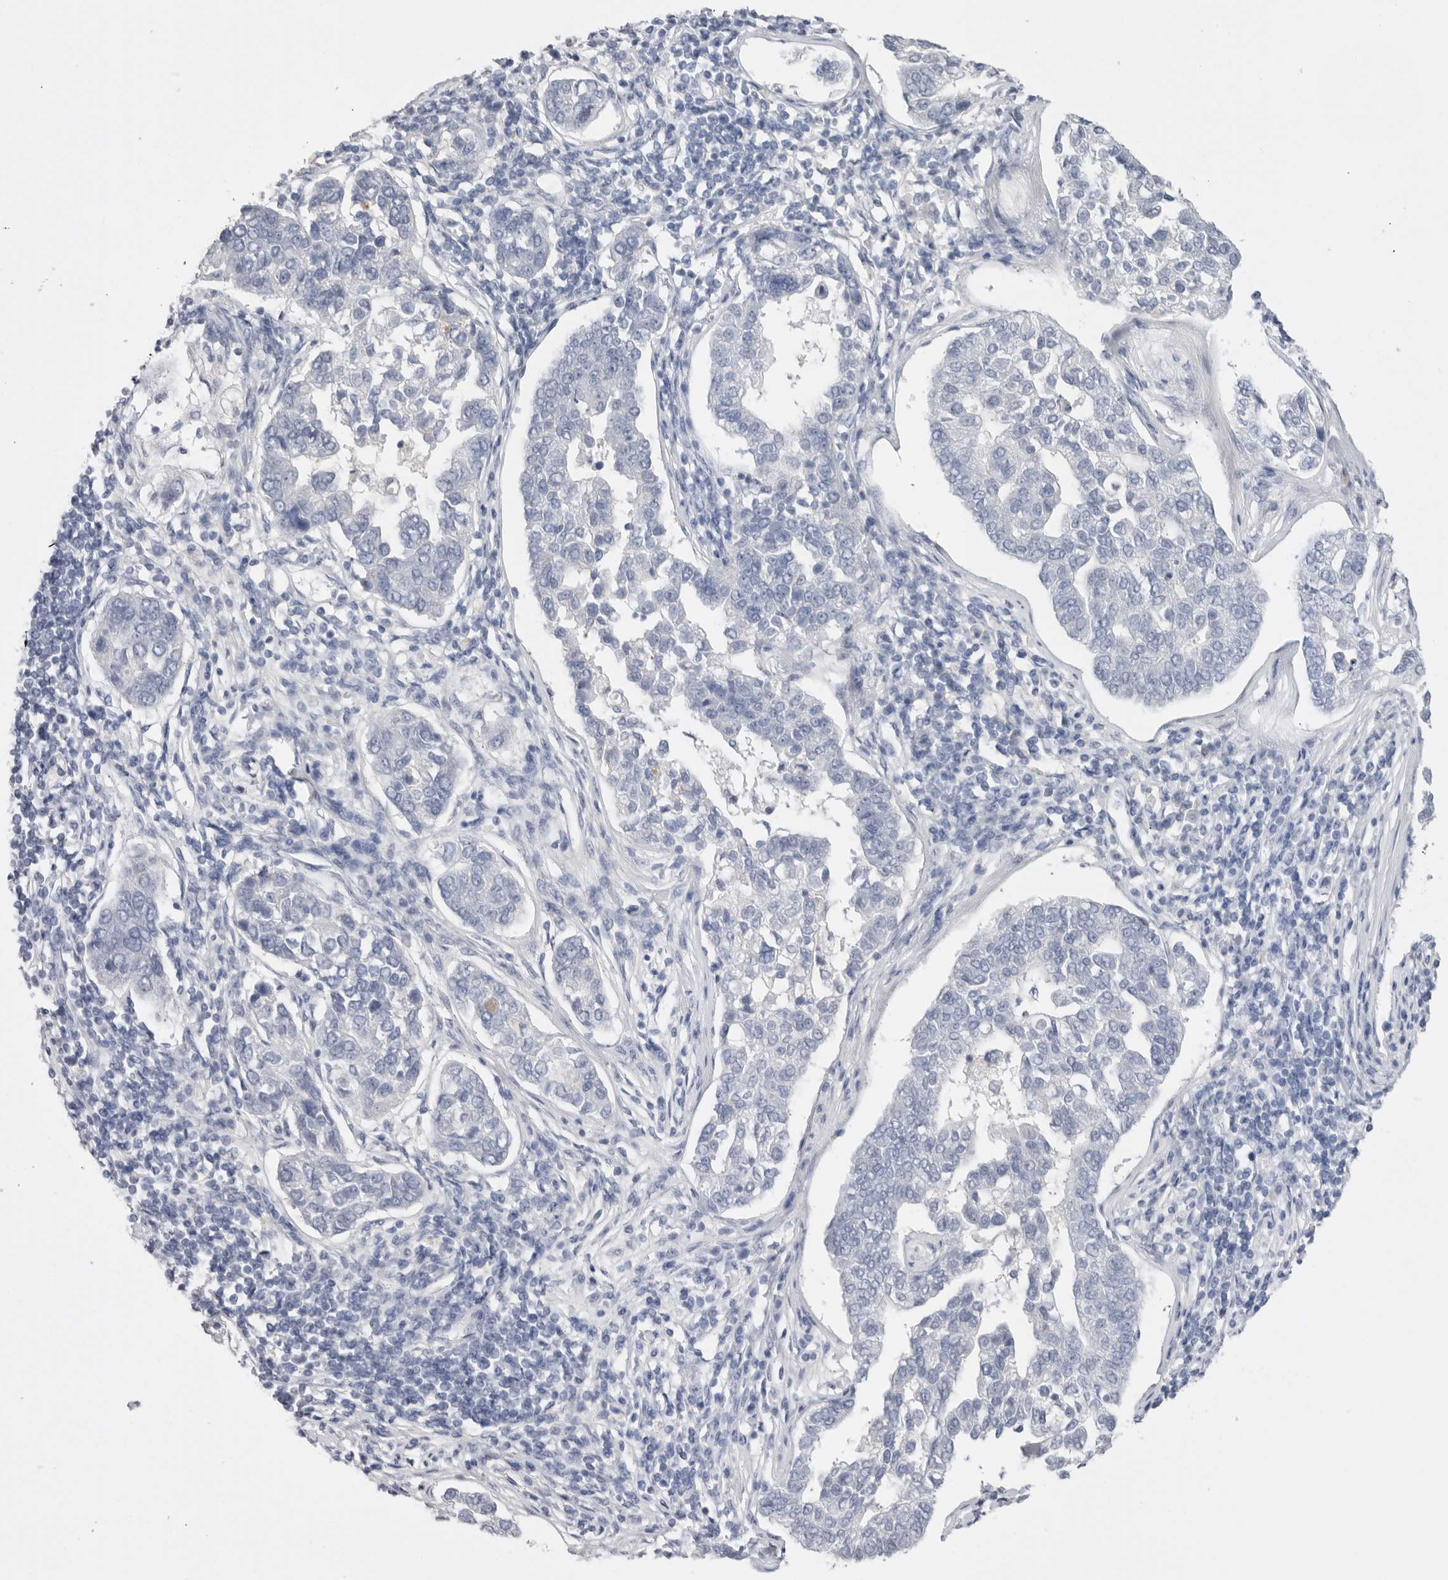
{"staining": {"intensity": "negative", "quantity": "none", "location": "none"}, "tissue": "pancreatic cancer", "cell_type": "Tumor cells", "image_type": "cancer", "snomed": [{"axis": "morphology", "description": "Adenocarcinoma, NOS"}, {"axis": "topography", "description": "Pancreas"}], "caption": "There is no significant staining in tumor cells of pancreatic cancer (adenocarcinoma).", "gene": "APOA2", "patient": {"sex": "female", "age": 61}}